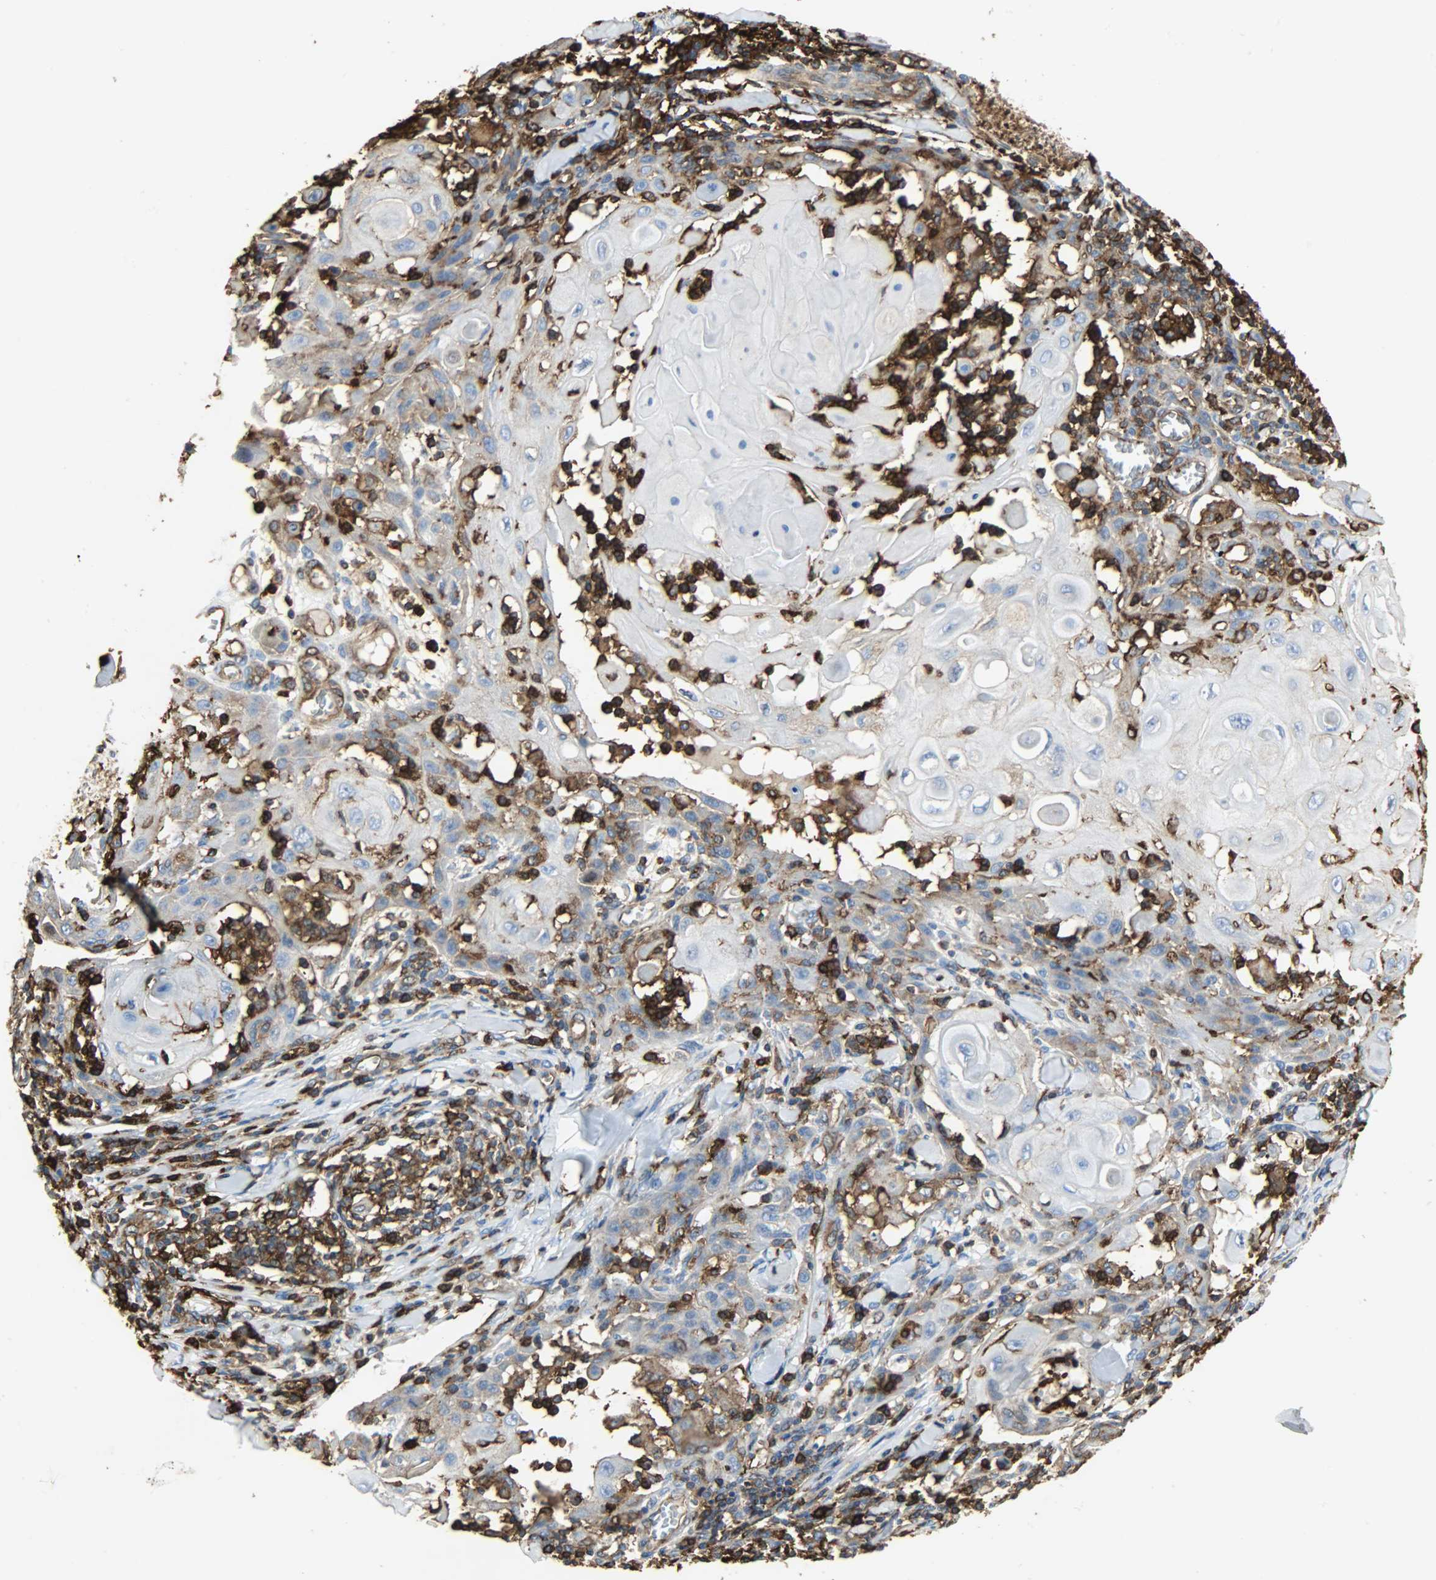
{"staining": {"intensity": "moderate", "quantity": "25%-75%", "location": "cytoplasmic/membranous"}, "tissue": "skin cancer", "cell_type": "Tumor cells", "image_type": "cancer", "snomed": [{"axis": "morphology", "description": "Squamous cell carcinoma, NOS"}, {"axis": "topography", "description": "Skin"}], "caption": "Immunohistochemical staining of human skin squamous cell carcinoma shows medium levels of moderate cytoplasmic/membranous expression in about 25%-75% of tumor cells.", "gene": "VASP", "patient": {"sex": "male", "age": 24}}